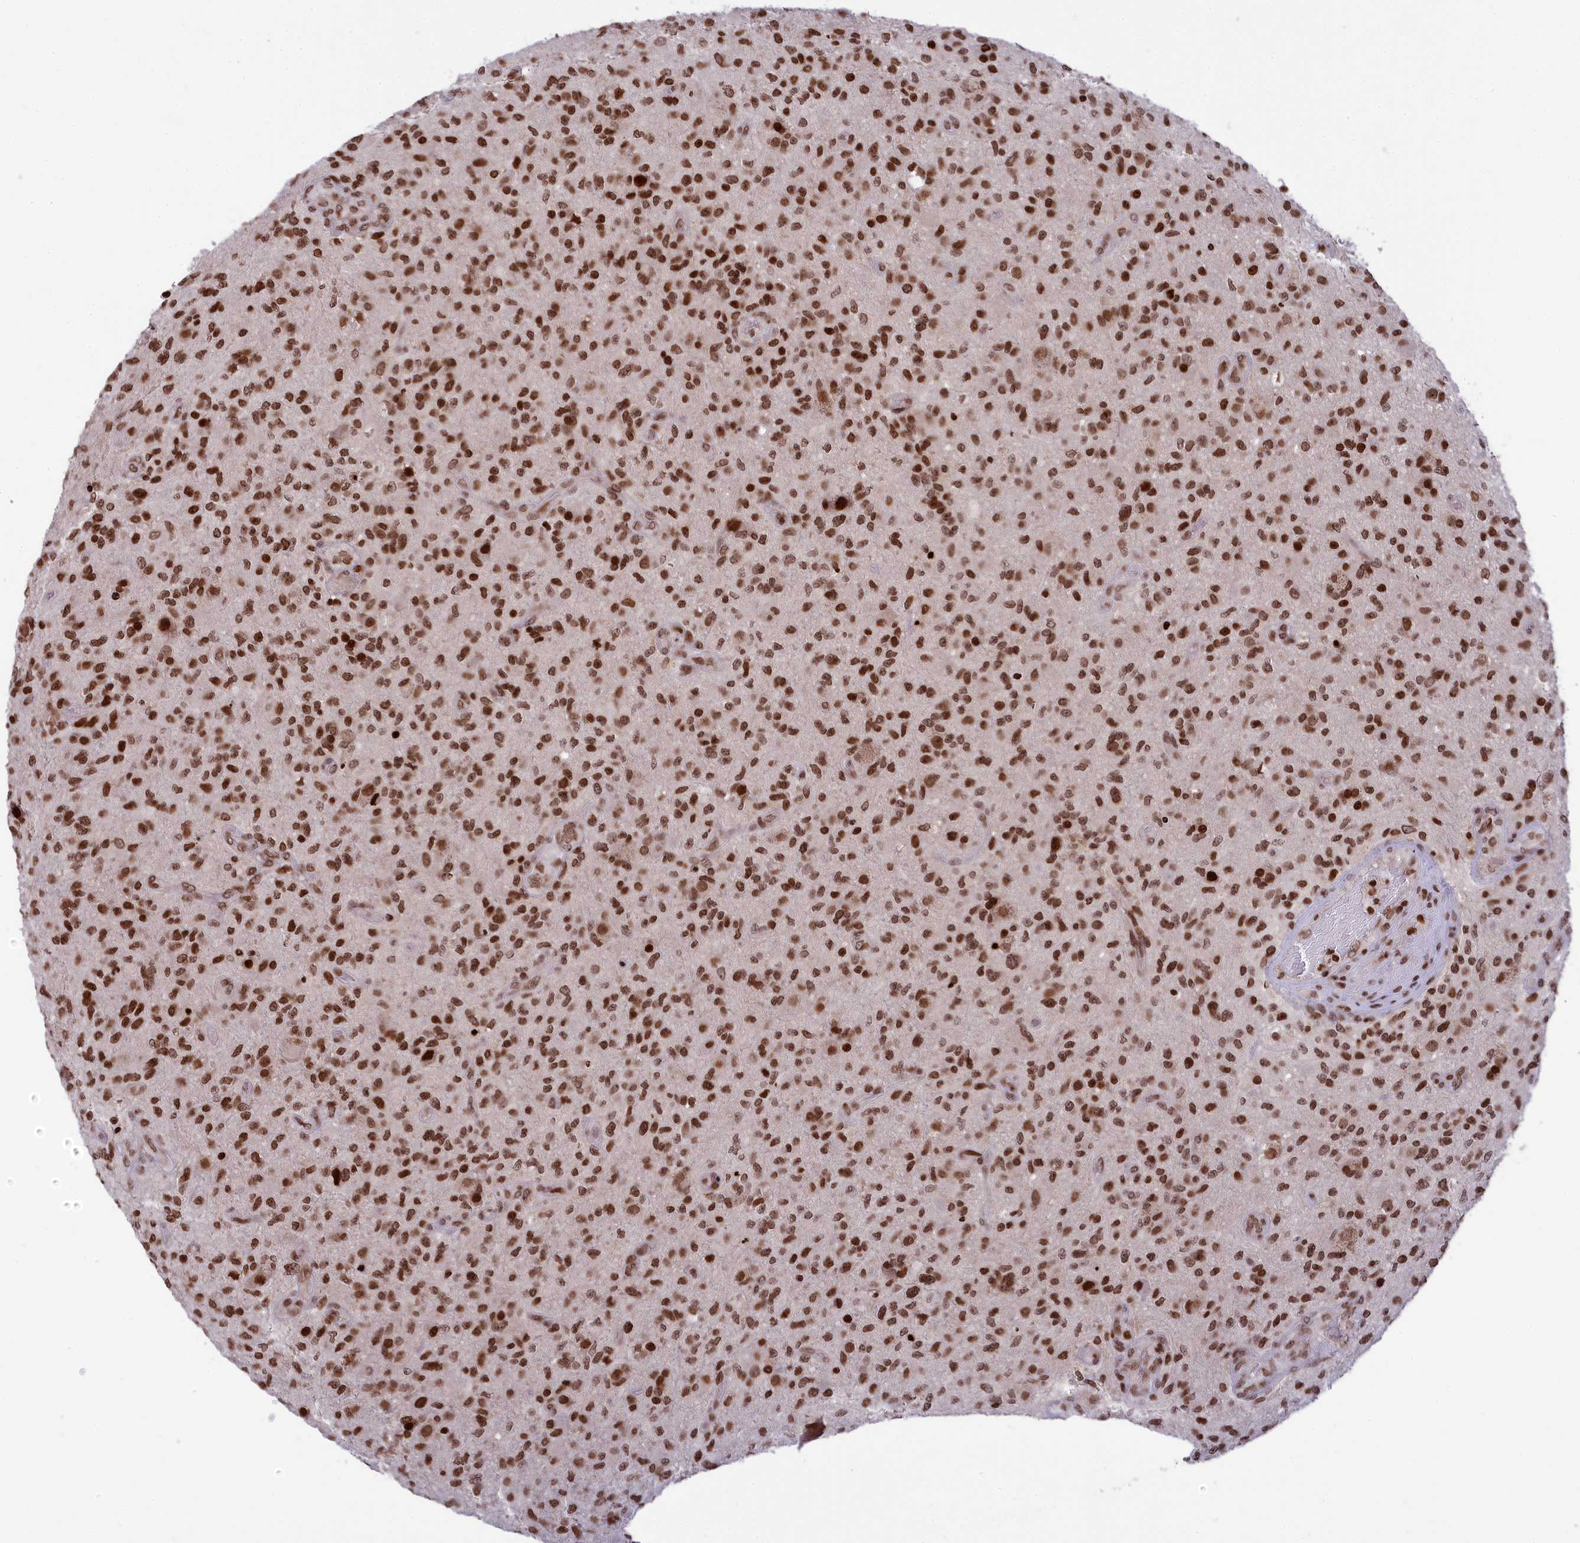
{"staining": {"intensity": "strong", "quantity": ">75%", "location": "nuclear"}, "tissue": "glioma", "cell_type": "Tumor cells", "image_type": "cancer", "snomed": [{"axis": "morphology", "description": "Glioma, malignant, High grade"}, {"axis": "topography", "description": "Brain"}], "caption": "Immunohistochemistry (IHC) of glioma demonstrates high levels of strong nuclear positivity in about >75% of tumor cells. The staining is performed using DAB brown chromogen to label protein expression. The nuclei are counter-stained blue using hematoxylin.", "gene": "TET2", "patient": {"sex": "male", "age": 47}}